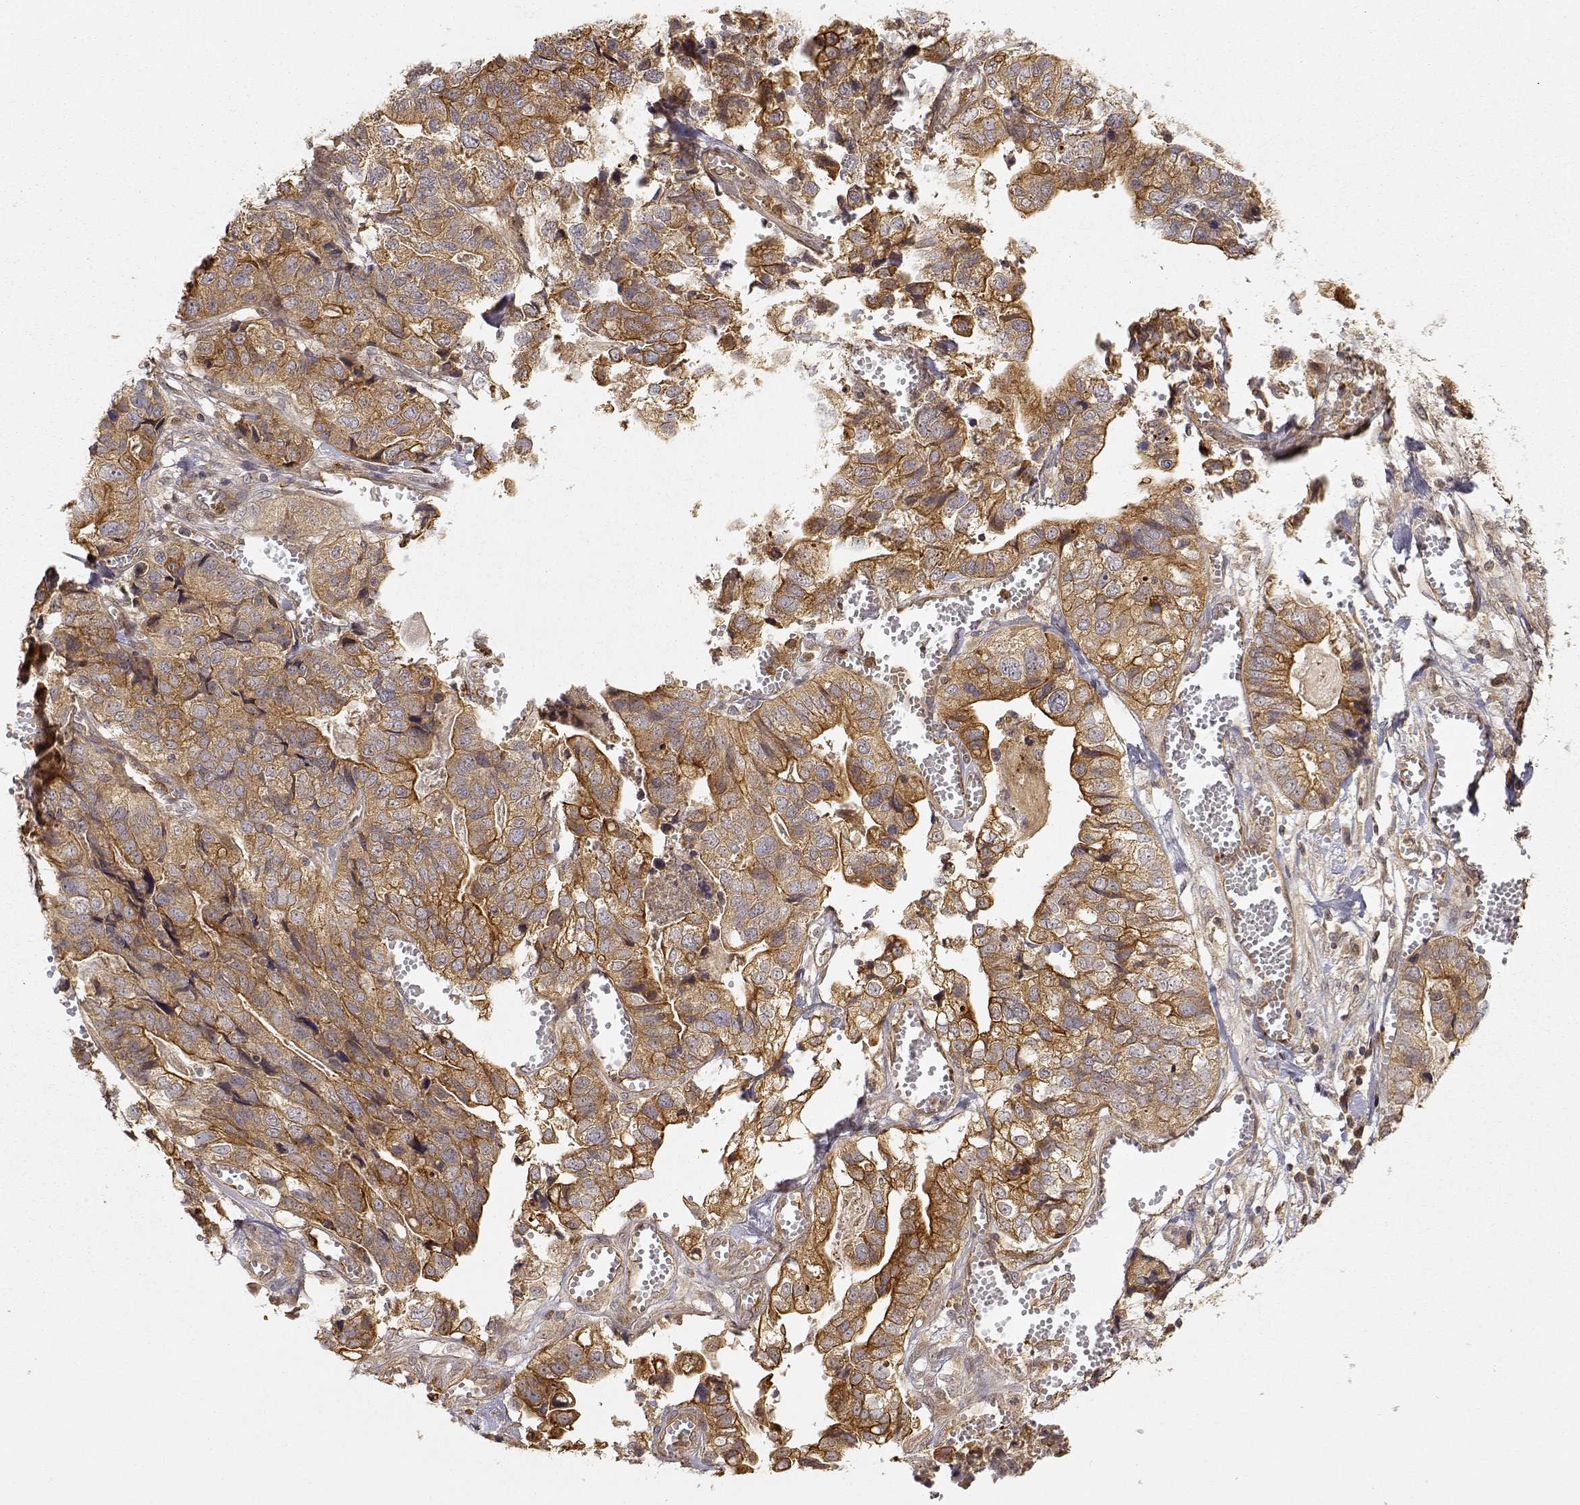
{"staining": {"intensity": "moderate", "quantity": ">75%", "location": "cytoplasmic/membranous"}, "tissue": "stomach cancer", "cell_type": "Tumor cells", "image_type": "cancer", "snomed": [{"axis": "morphology", "description": "Adenocarcinoma, NOS"}, {"axis": "topography", "description": "Stomach, upper"}], "caption": "Stomach cancer (adenocarcinoma) tissue shows moderate cytoplasmic/membranous staining in approximately >75% of tumor cells", "gene": "CDK5RAP2", "patient": {"sex": "female", "age": 67}}